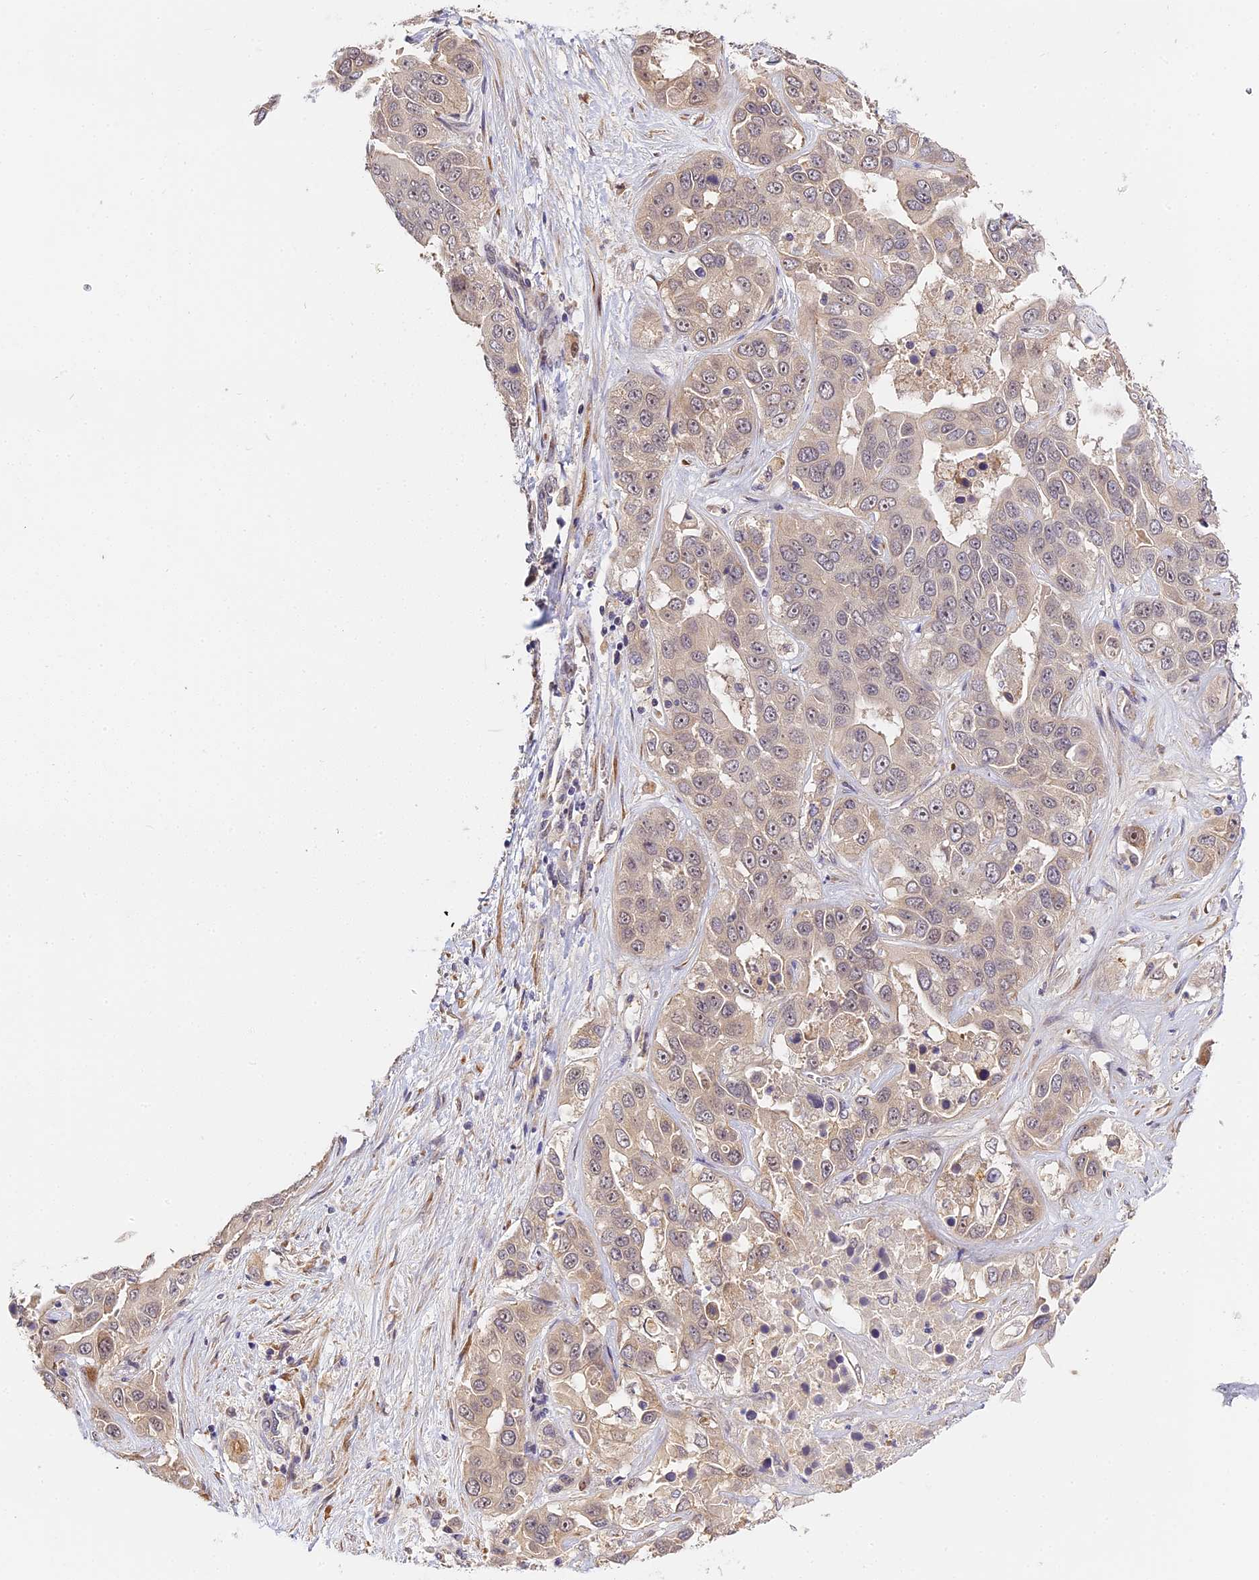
{"staining": {"intensity": "weak", "quantity": "25%-75%", "location": "cytoplasmic/membranous,nuclear"}, "tissue": "liver cancer", "cell_type": "Tumor cells", "image_type": "cancer", "snomed": [{"axis": "morphology", "description": "Cholangiocarcinoma"}, {"axis": "topography", "description": "Liver"}], "caption": "Immunohistochemistry histopathology image of human cholangiocarcinoma (liver) stained for a protein (brown), which reveals low levels of weak cytoplasmic/membranous and nuclear positivity in approximately 25%-75% of tumor cells.", "gene": "IMPACT", "patient": {"sex": "female", "age": 52}}